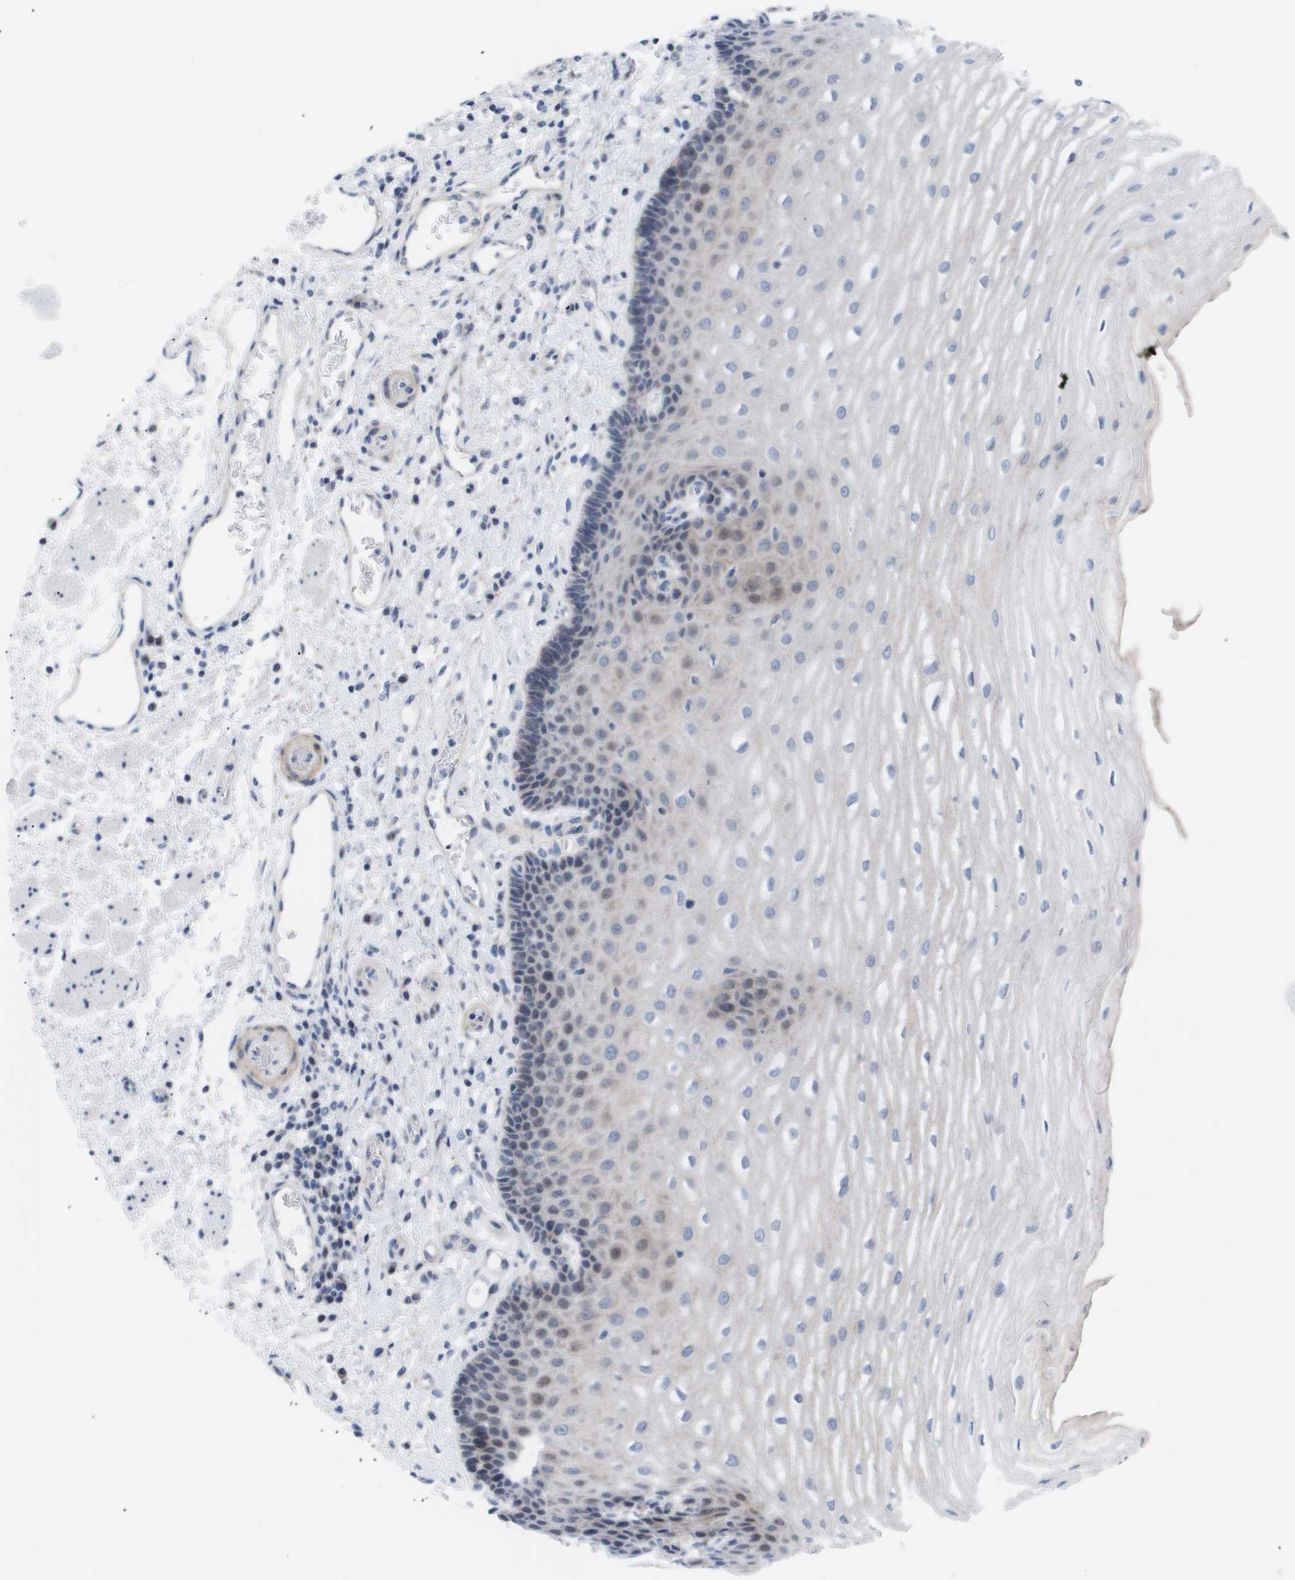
{"staining": {"intensity": "weak", "quantity": "<25%", "location": "cytoplasmic/membranous"}, "tissue": "esophagus", "cell_type": "Squamous epithelial cells", "image_type": "normal", "snomed": [{"axis": "morphology", "description": "Normal tissue, NOS"}, {"axis": "topography", "description": "Esophagus"}], "caption": "There is no significant expression in squamous epithelial cells of esophagus. Nuclei are stained in blue.", "gene": "CAV3", "patient": {"sex": "male", "age": 54}}